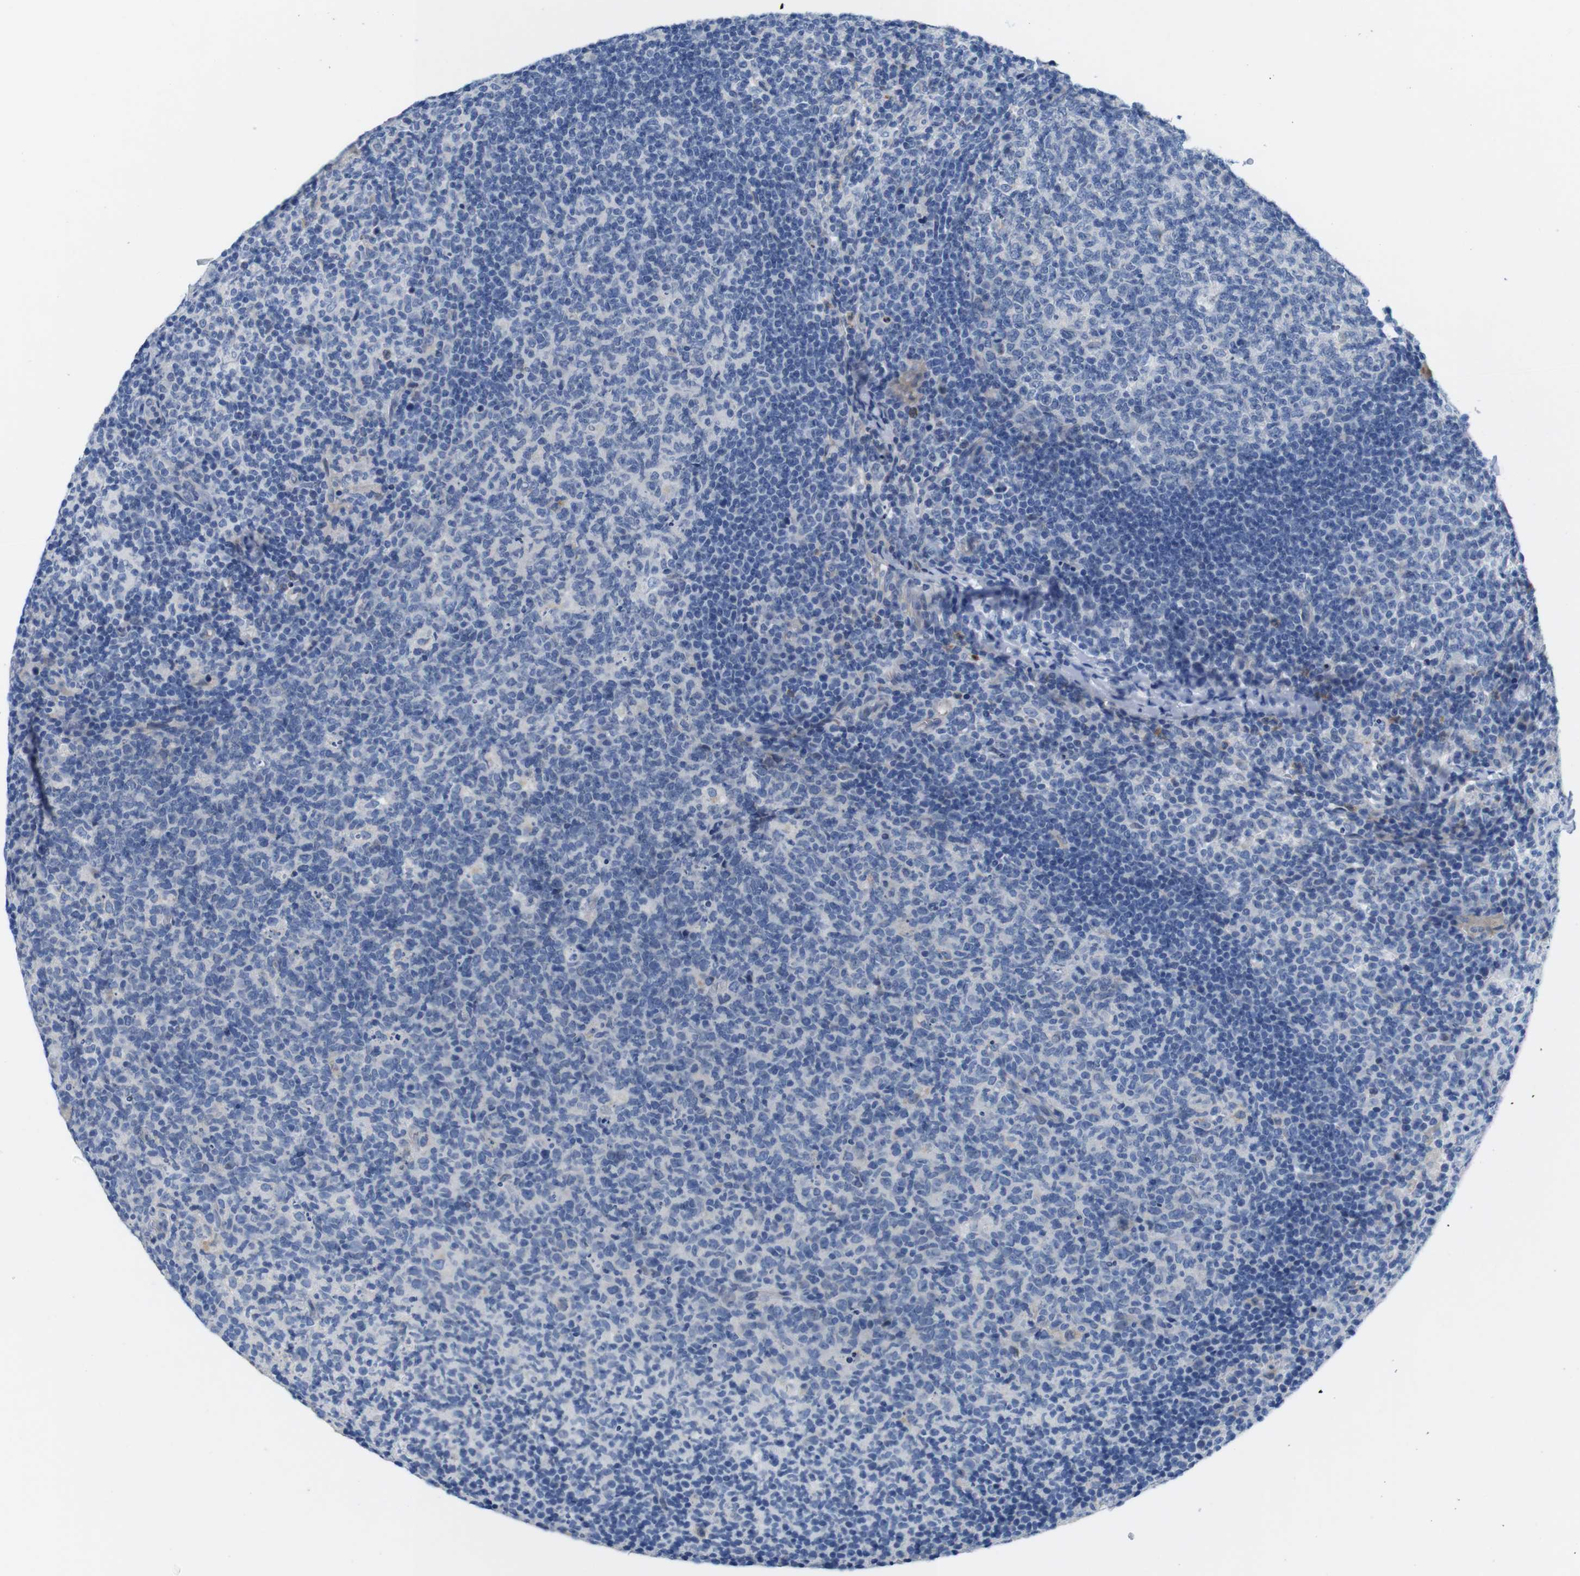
{"staining": {"intensity": "negative", "quantity": "none", "location": "none"}, "tissue": "lymph node", "cell_type": "Germinal center cells", "image_type": "normal", "snomed": [{"axis": "morphology", "description": "Normal tissue, NOS"}, {"axis": "morphology", "description": "Inflammation, NOS"}, {"axis": "topography", "description": "Lymph node"}], "caption": "The photomicrograph displays no staining of germinal center cells in normal lymph node. Brightfield microscopy of immunohistochemistry stained with DAB (brown) and hematoxylin (blue), captured at high magnification.", "gene": "C1RL", "patient": {"sex": "male", "age": 55}}